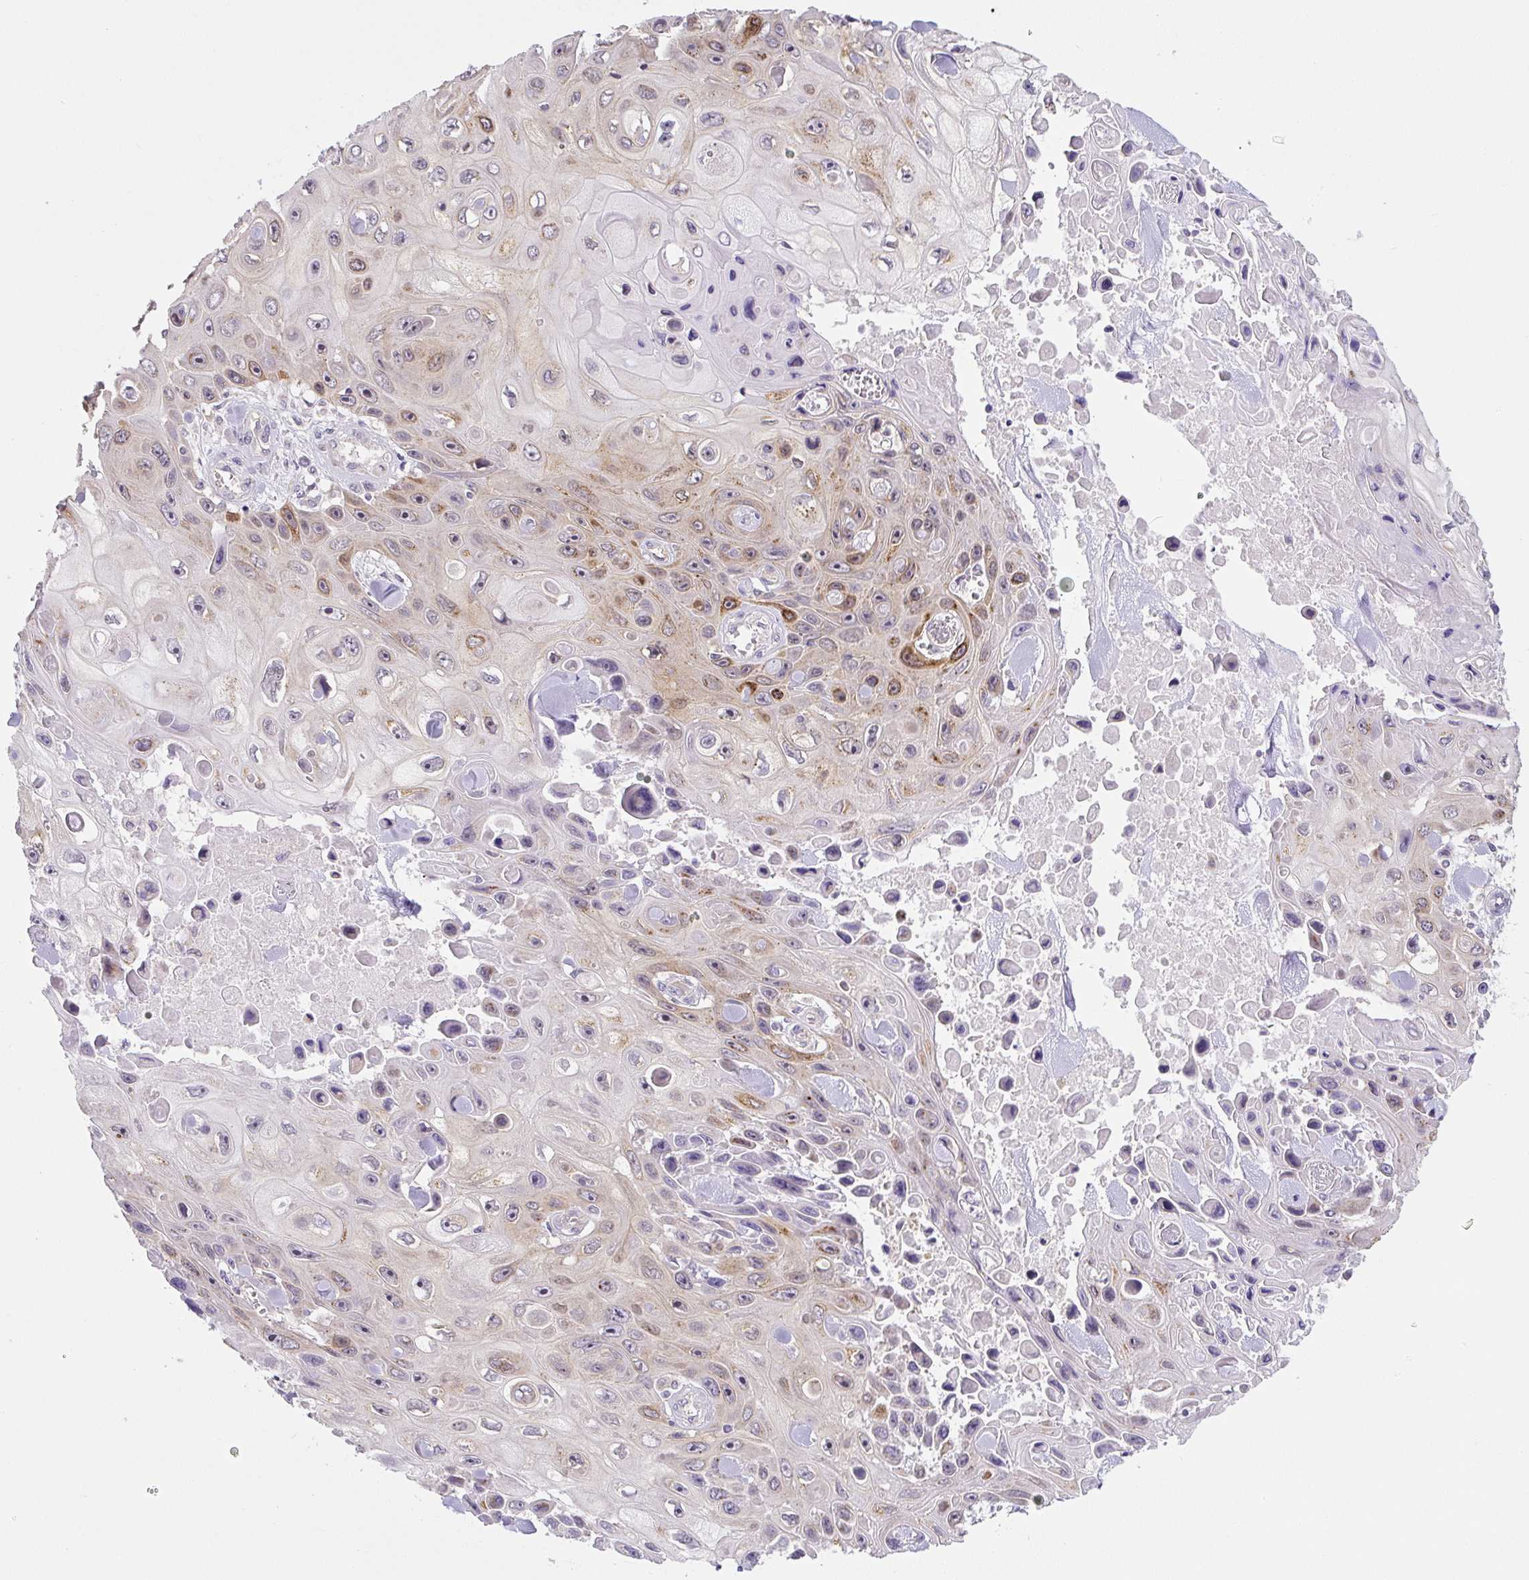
{"staining": {"intensity": "moderate", "quantity": "<25%", "location": "cytoplasmic/membranous,nuclear"}, "tissue": "skin cancer", "cell_type": "Tumor cells", "image_type": "cancer", "snomed": [{"axis": "morphology", "description": "Squamous cell carcinoma, NOS"}, {"axis": "topography", "description": "Skin"}], "caption": "Immunohistochemistry histopathology image of human squamous cell carcinoma (skin) stained for a protein (brown), which displays low levels of moderate cytoplasmic/membranous and nuclear positivity in about <25% of tumor cells.", "gene": "PLA2G4A", "patient": {"sex": "male", "age": 82}}